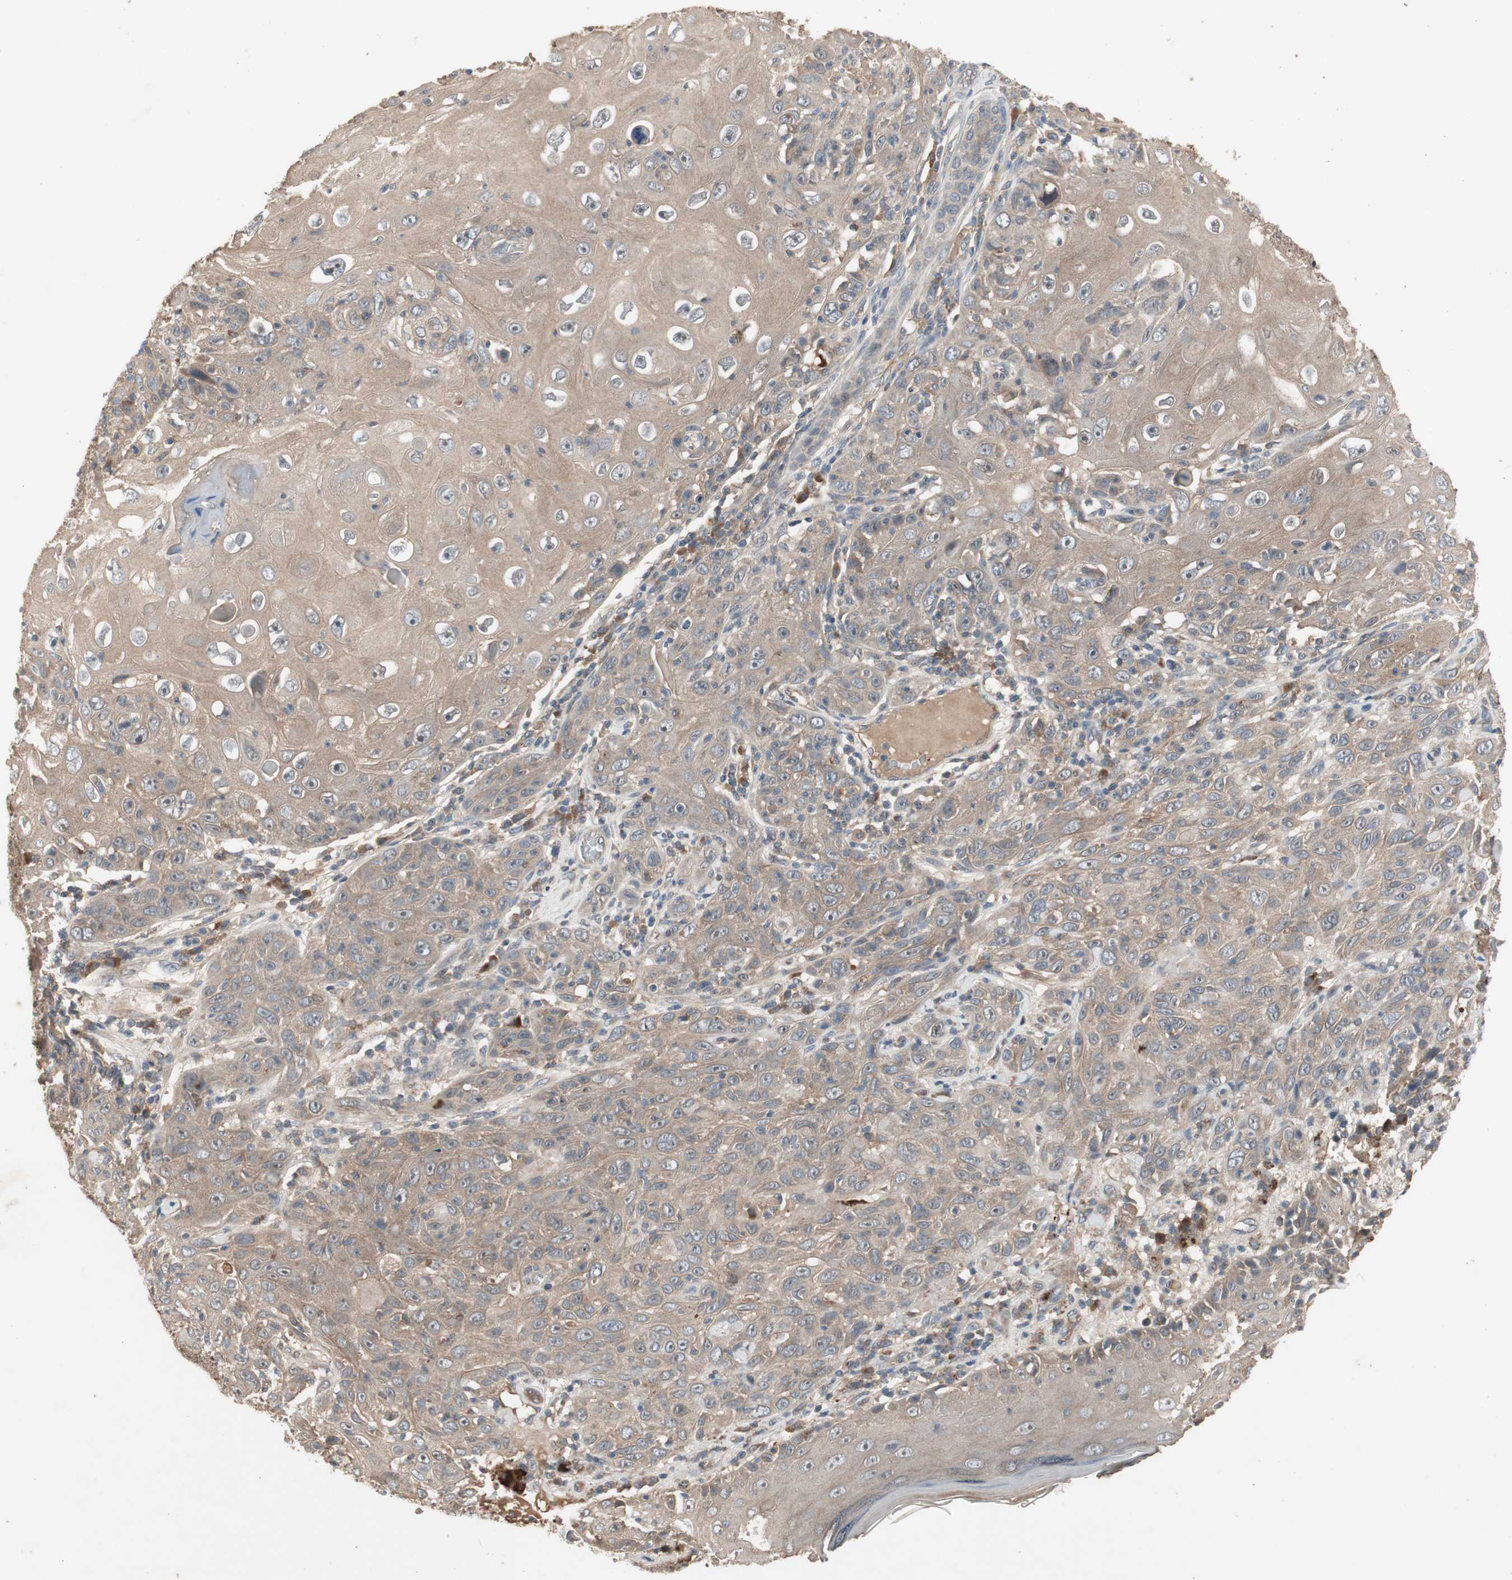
{"staining": {"intensity": "weak", "quantity": ">75%", "location": "cytoplasmic/membranous"}, "tissue": "skin cancer", "cell_type": "Tumor cells", "image_type": "cancer", "snomed": [{"axis": "morphology", "description": "Squamous cell carcinoma, NOS"}, {"axis": "topography", "description": "Skin"}], "caption": "Immunohistochemical staining of human skin cancer (squamous cell carcinoma) displays low levels of weak cytoplasmic/membranous expression in about >75% of tumor cells.", "gene": "NSF", "patient": {"sex": "female", "age": 88}}